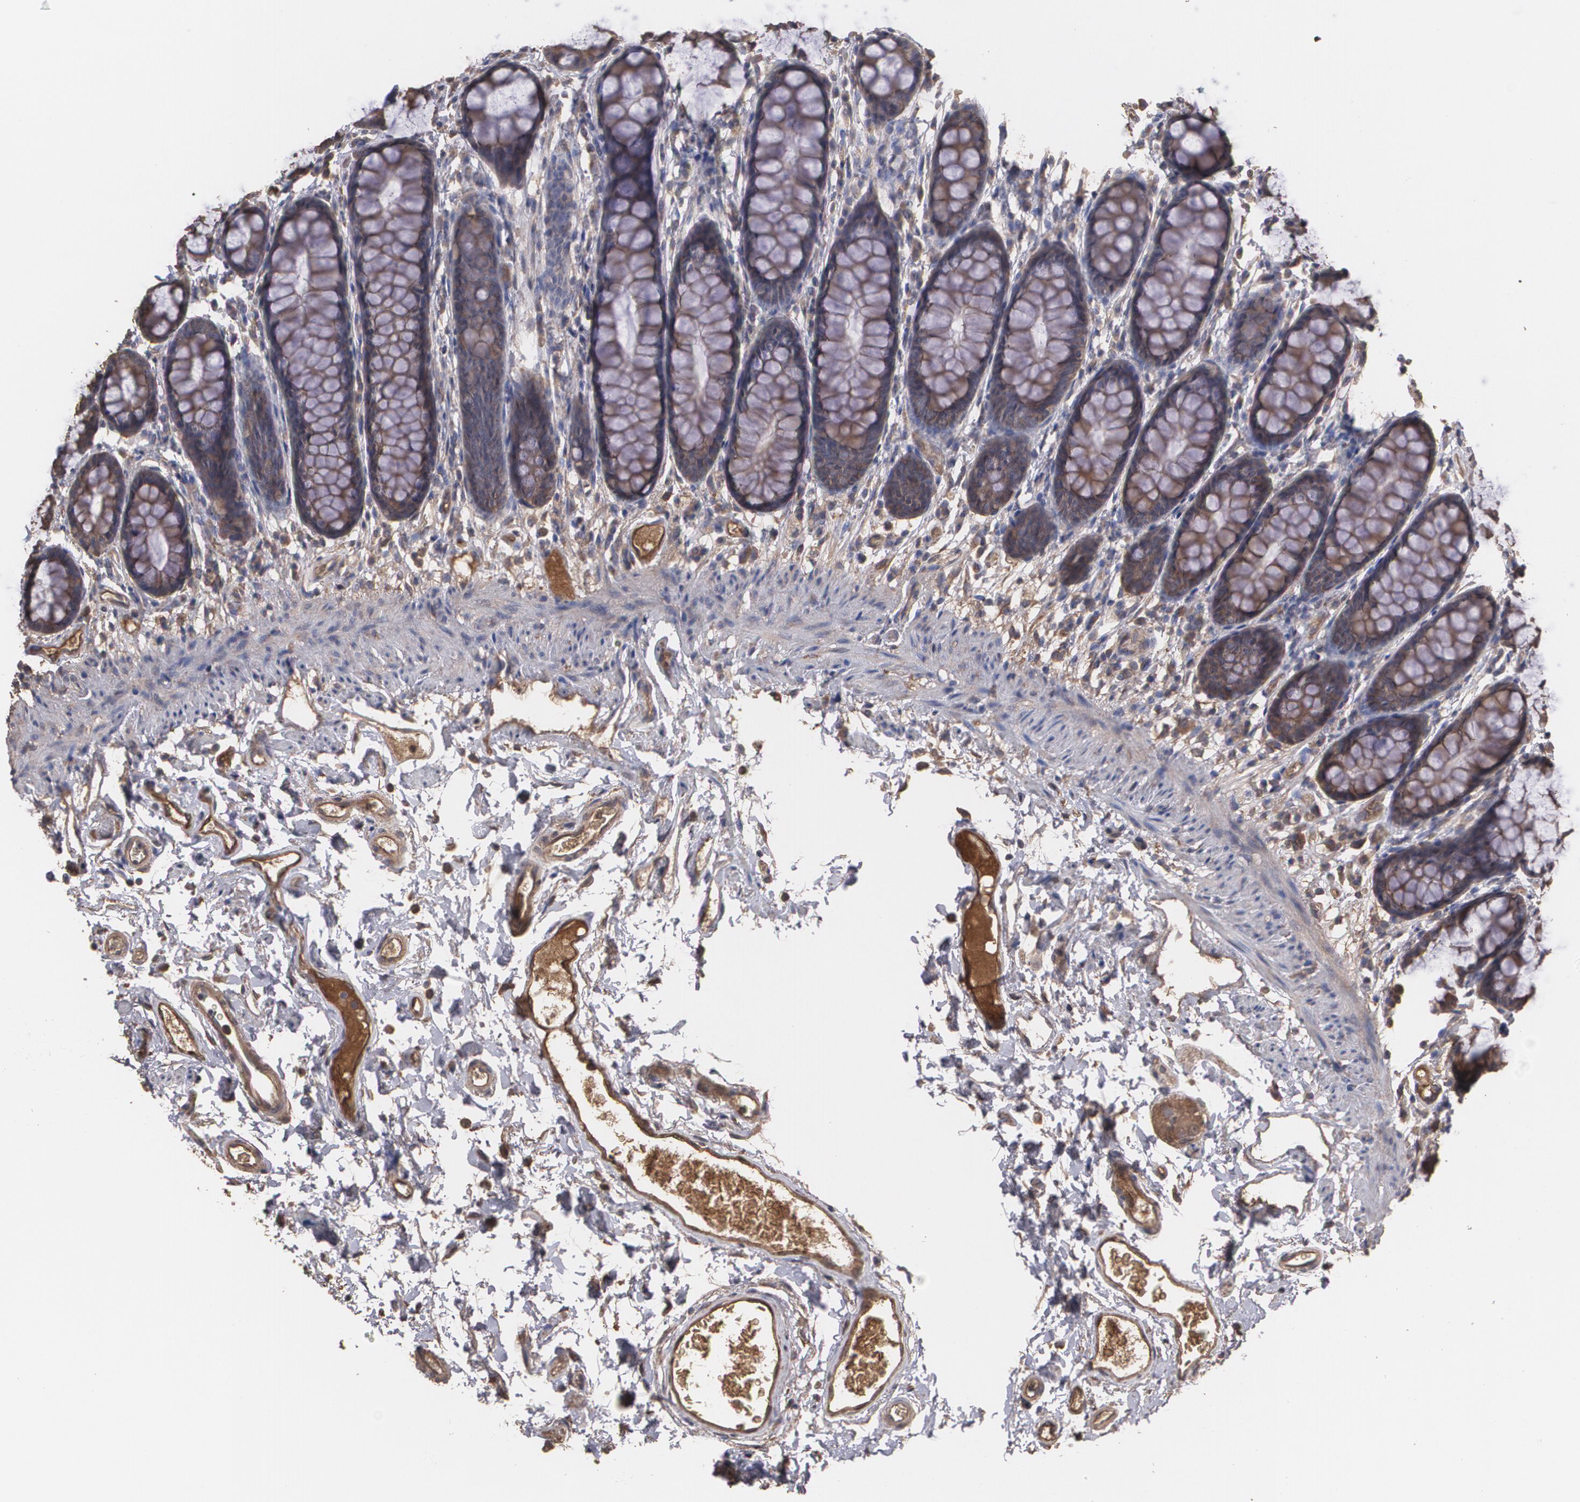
{"staining": {"intensity": "weak", "quantity": ">75%", "location": "cytoplasmic/membranous"}, "tissue": "rectum", "cell_type": "Glandular cells", "image_type": "normal", "snomed": [{"axis": "morphology", "description": "Normal tissue, NOS"}, {"axis": "topography", "description": "Rectum"}], "caption": "This photomicrograph reveals immunohistochemistry staining of normal rectum, with low weak cytoplasmic/membranous expression in about >75% of glandular cells.", "gene": "PON1", "patient": {"sex": "male", "age": 92}}